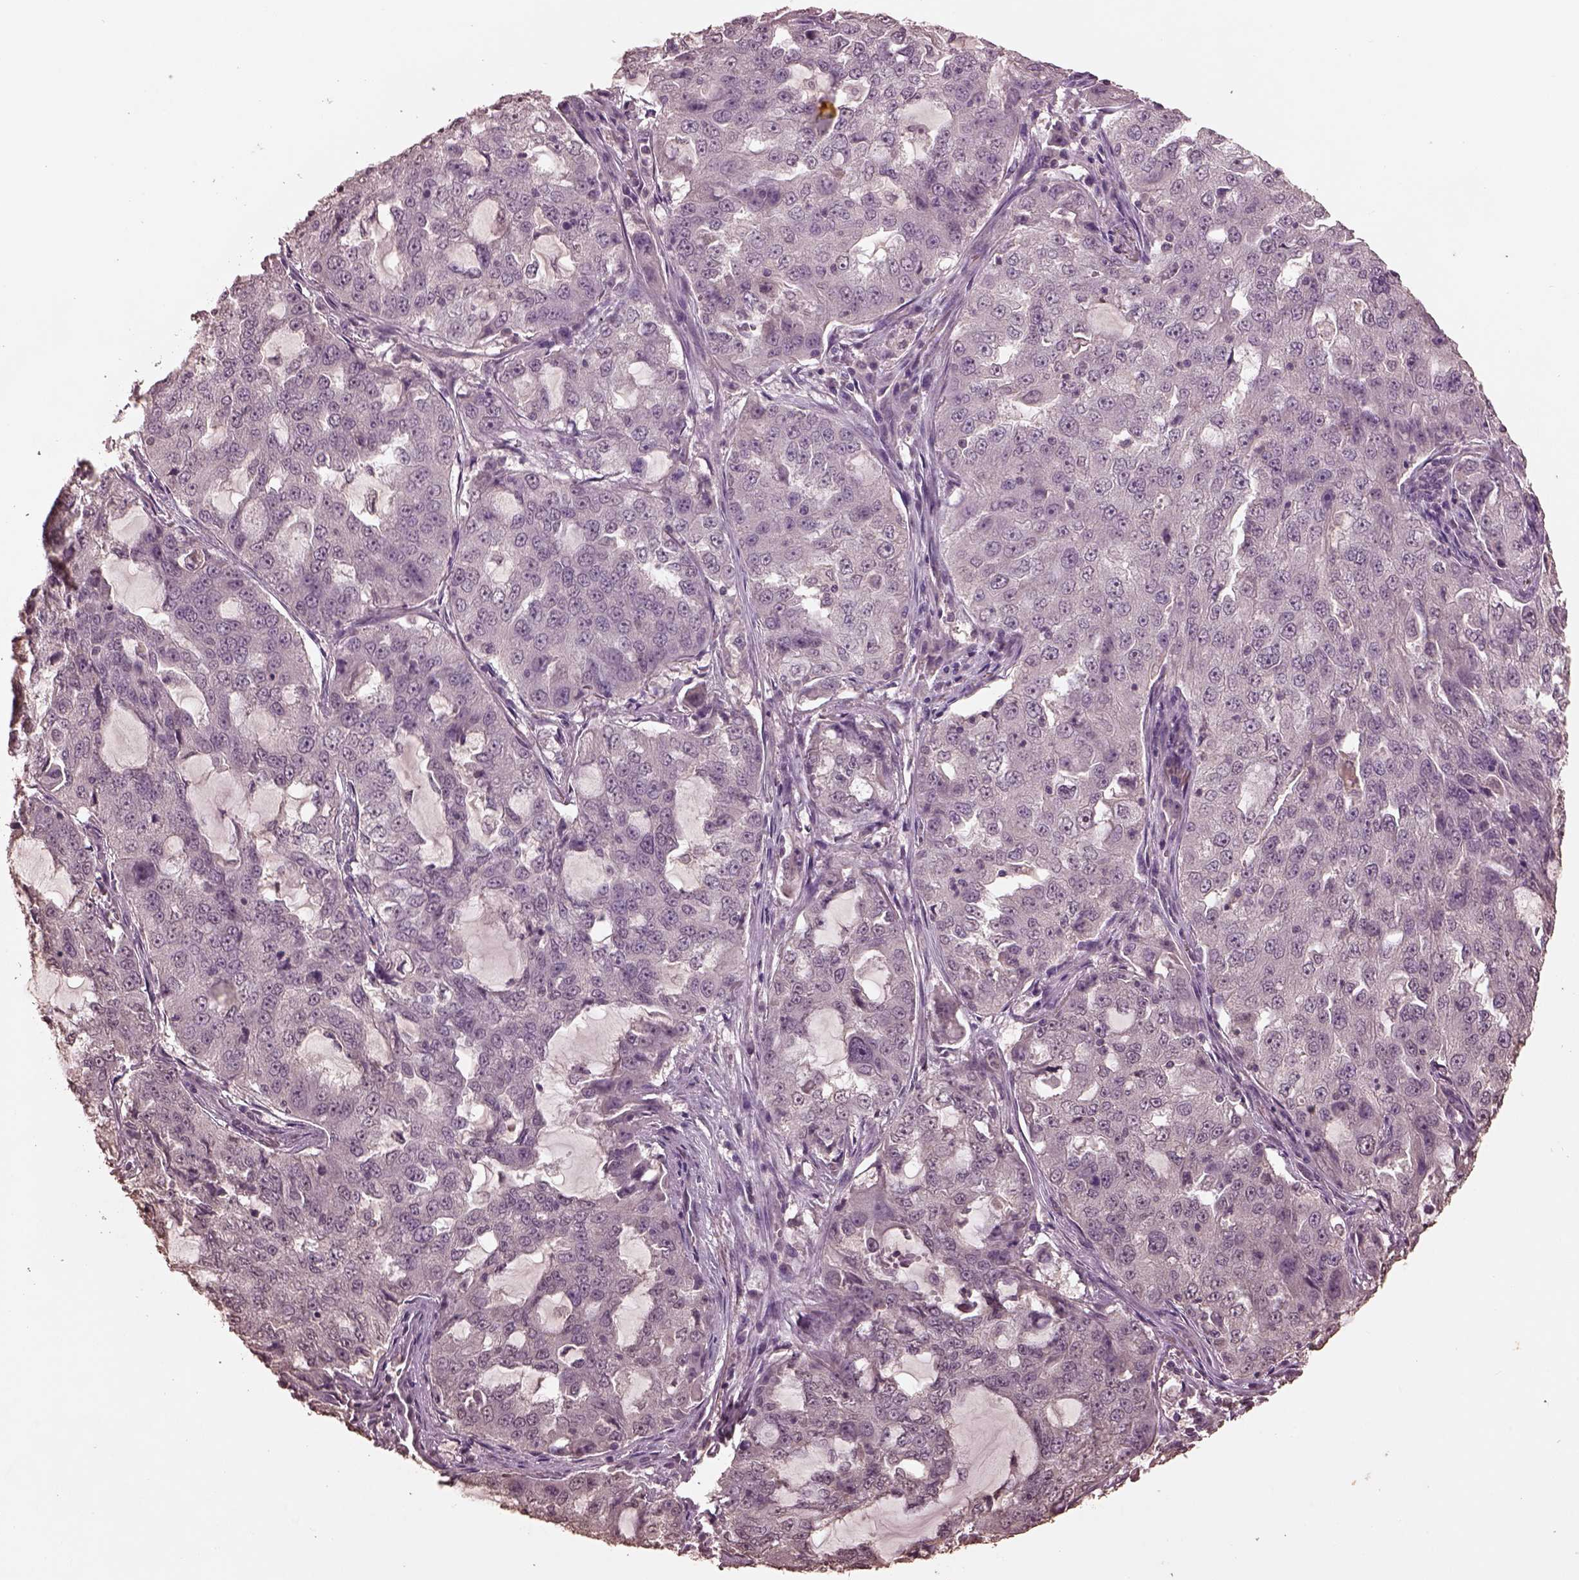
{"staining": {"intensity": "negative", "quantity": "none", "location": "none"}, "tissue": "lung cancer", "cell_type": "Tumor cells", "image_type": "cancer", "snomed": [{"axis": "morphology", "description": "Adenocarcinoma, NOS"}, {"axis": "topography", "description": "Lung"}], "caption": "The histopathology image demonstrates no staining of tumor cells in lung cancer. (DAB (3,3'-diaminobenzidine) immunohistochemistry, high magnification).", "gene": "CPT1C", "patient": {"sex": "female", "age": 61}}